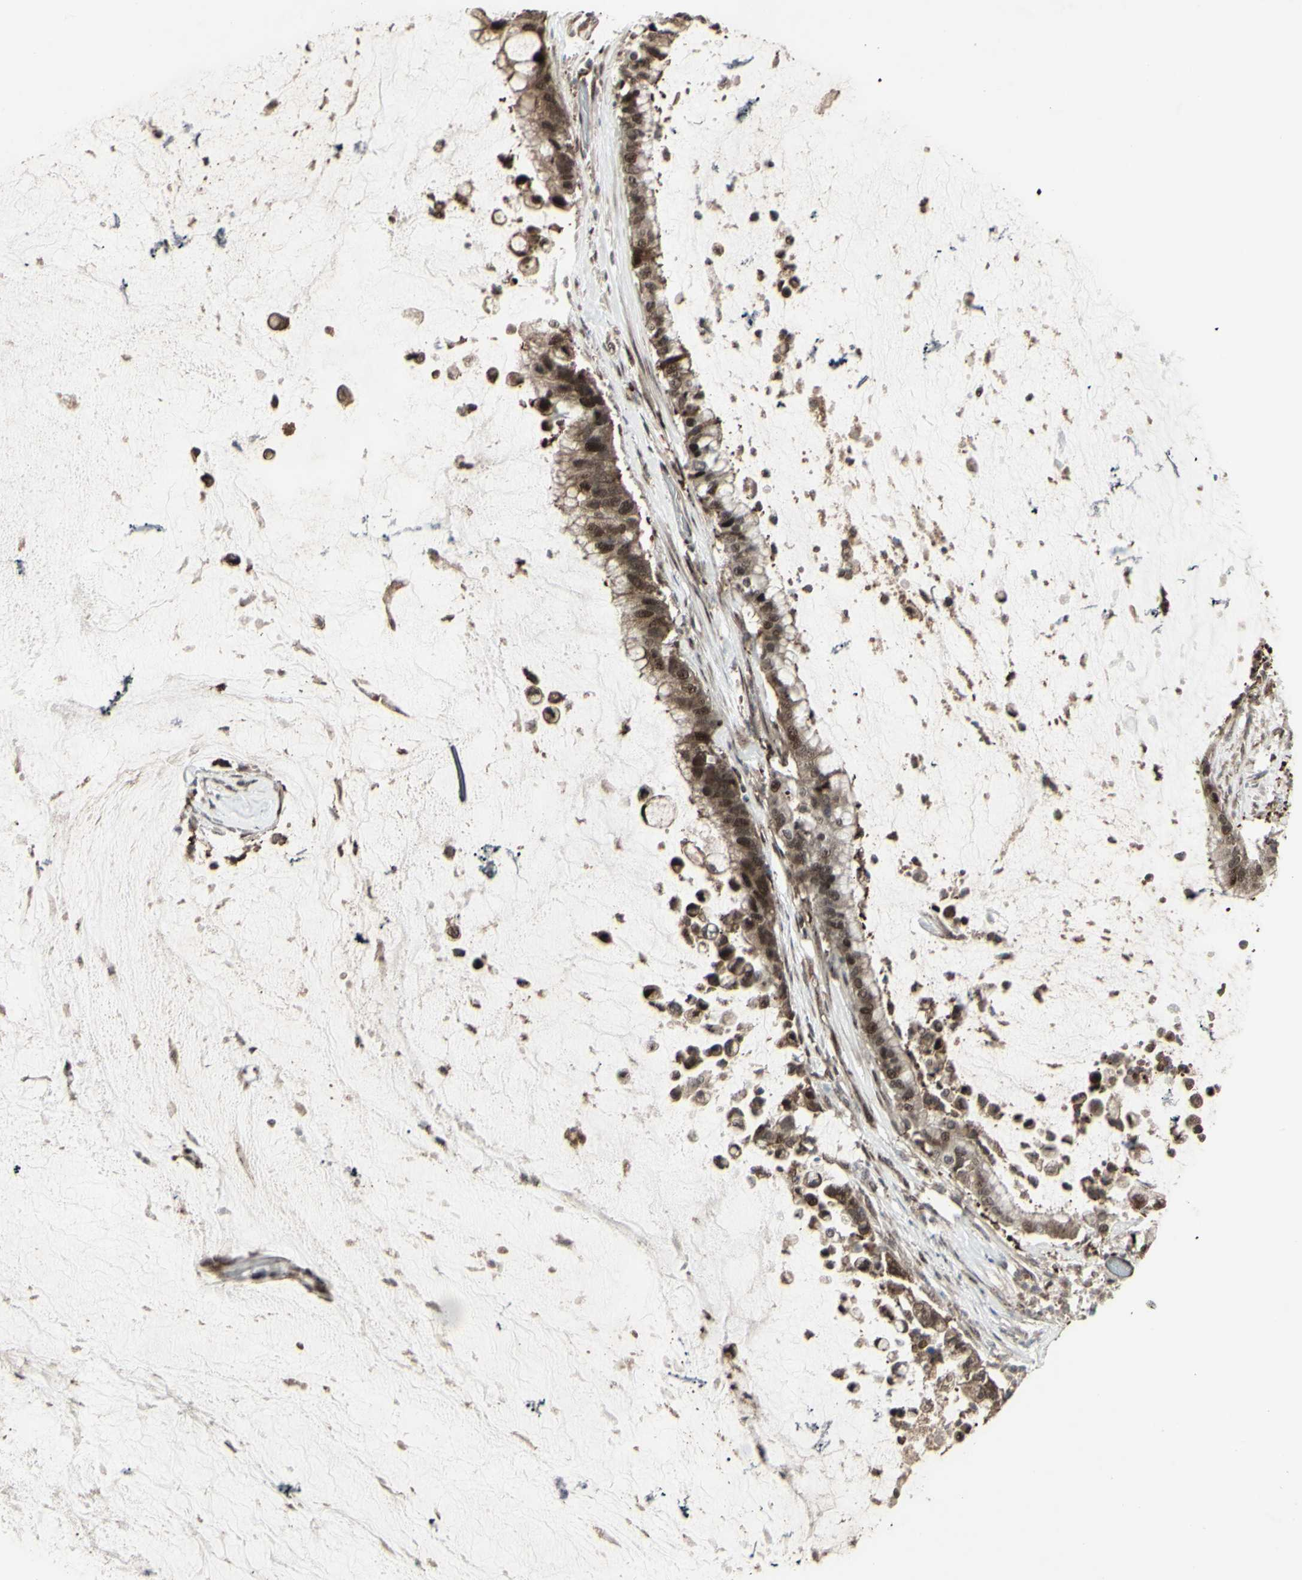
{"staining": {"intensity": "weak", "quantity": ">75%", "location": "cytoplasmic/membranous"}, "tissue": "pancreatic cancer", "cell_type": "Tumor cells", "image_type": "cancer", "snomed": [{"axis": "morphology", "description": "Adenocarcinoma, NOS"}, {"axis": "topography", "description": "Pancreas"}], "caption": "Approximately >75% of tumor cells in pancreatic adenocarcinoma reveal weak cytoplasmic/membranous protein staining as visualized by brown immunohistochemical staining.", "gene": "CD33", "patient": {"sex": "male", "age": 41}}